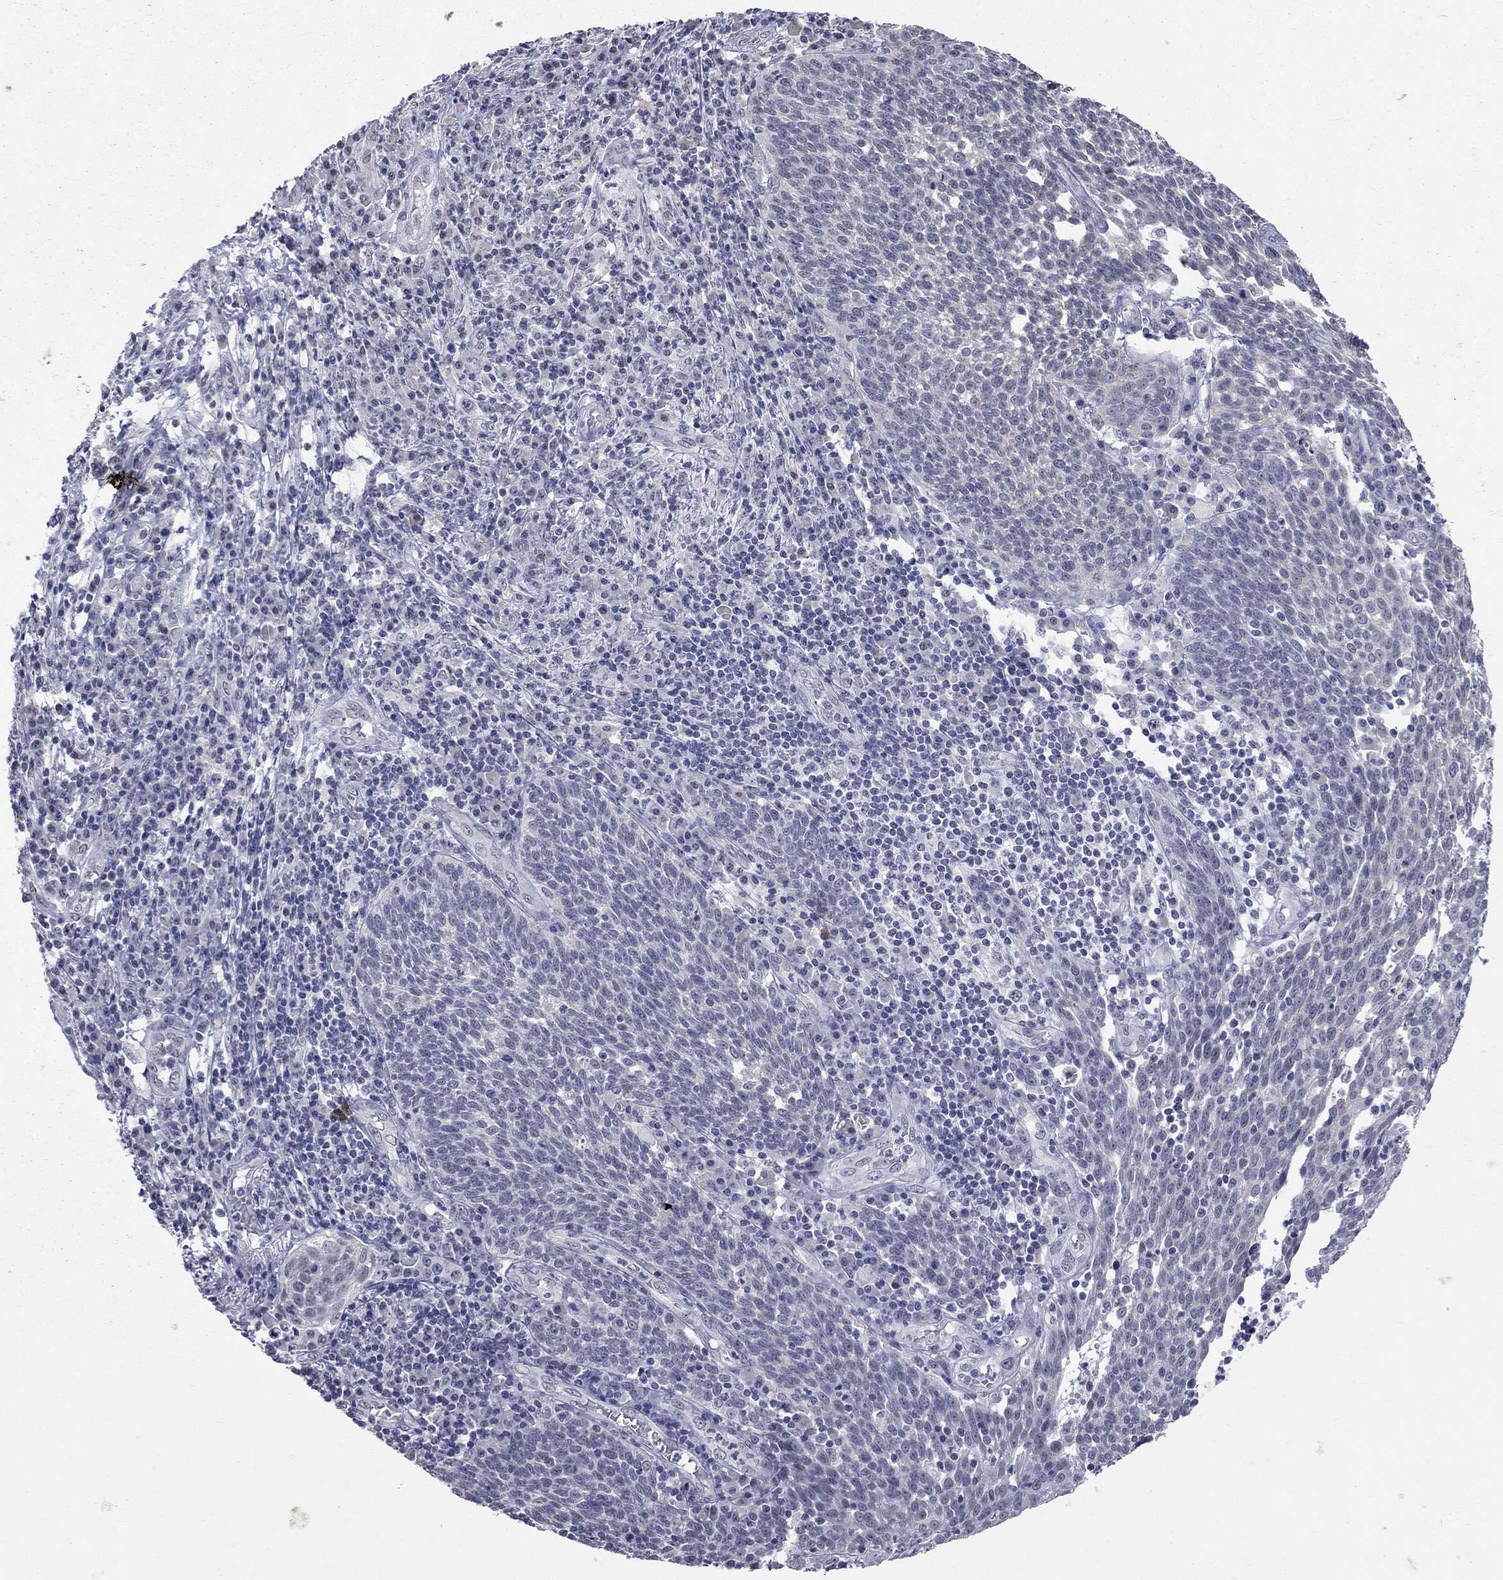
{"staining": {"intensity": "negative", "quantity": "none", "location": "none"}, "tissue": "cervical cancer", "cell_type": "Tumor cells", "image_type": "cancer", "snomed": [{"axis": "morphology", "description": "Squamous cell carcinoma, NOS"}, {"axis": "topography", "description": "Cervix"}], "caption": "Photomicrograph shows no protein positivity in tumor cells of cervical cancer (squamous cell carcinoma) tissue.", "gene": "TMEM143", "patient": {"sex": "female", "age": 34}}